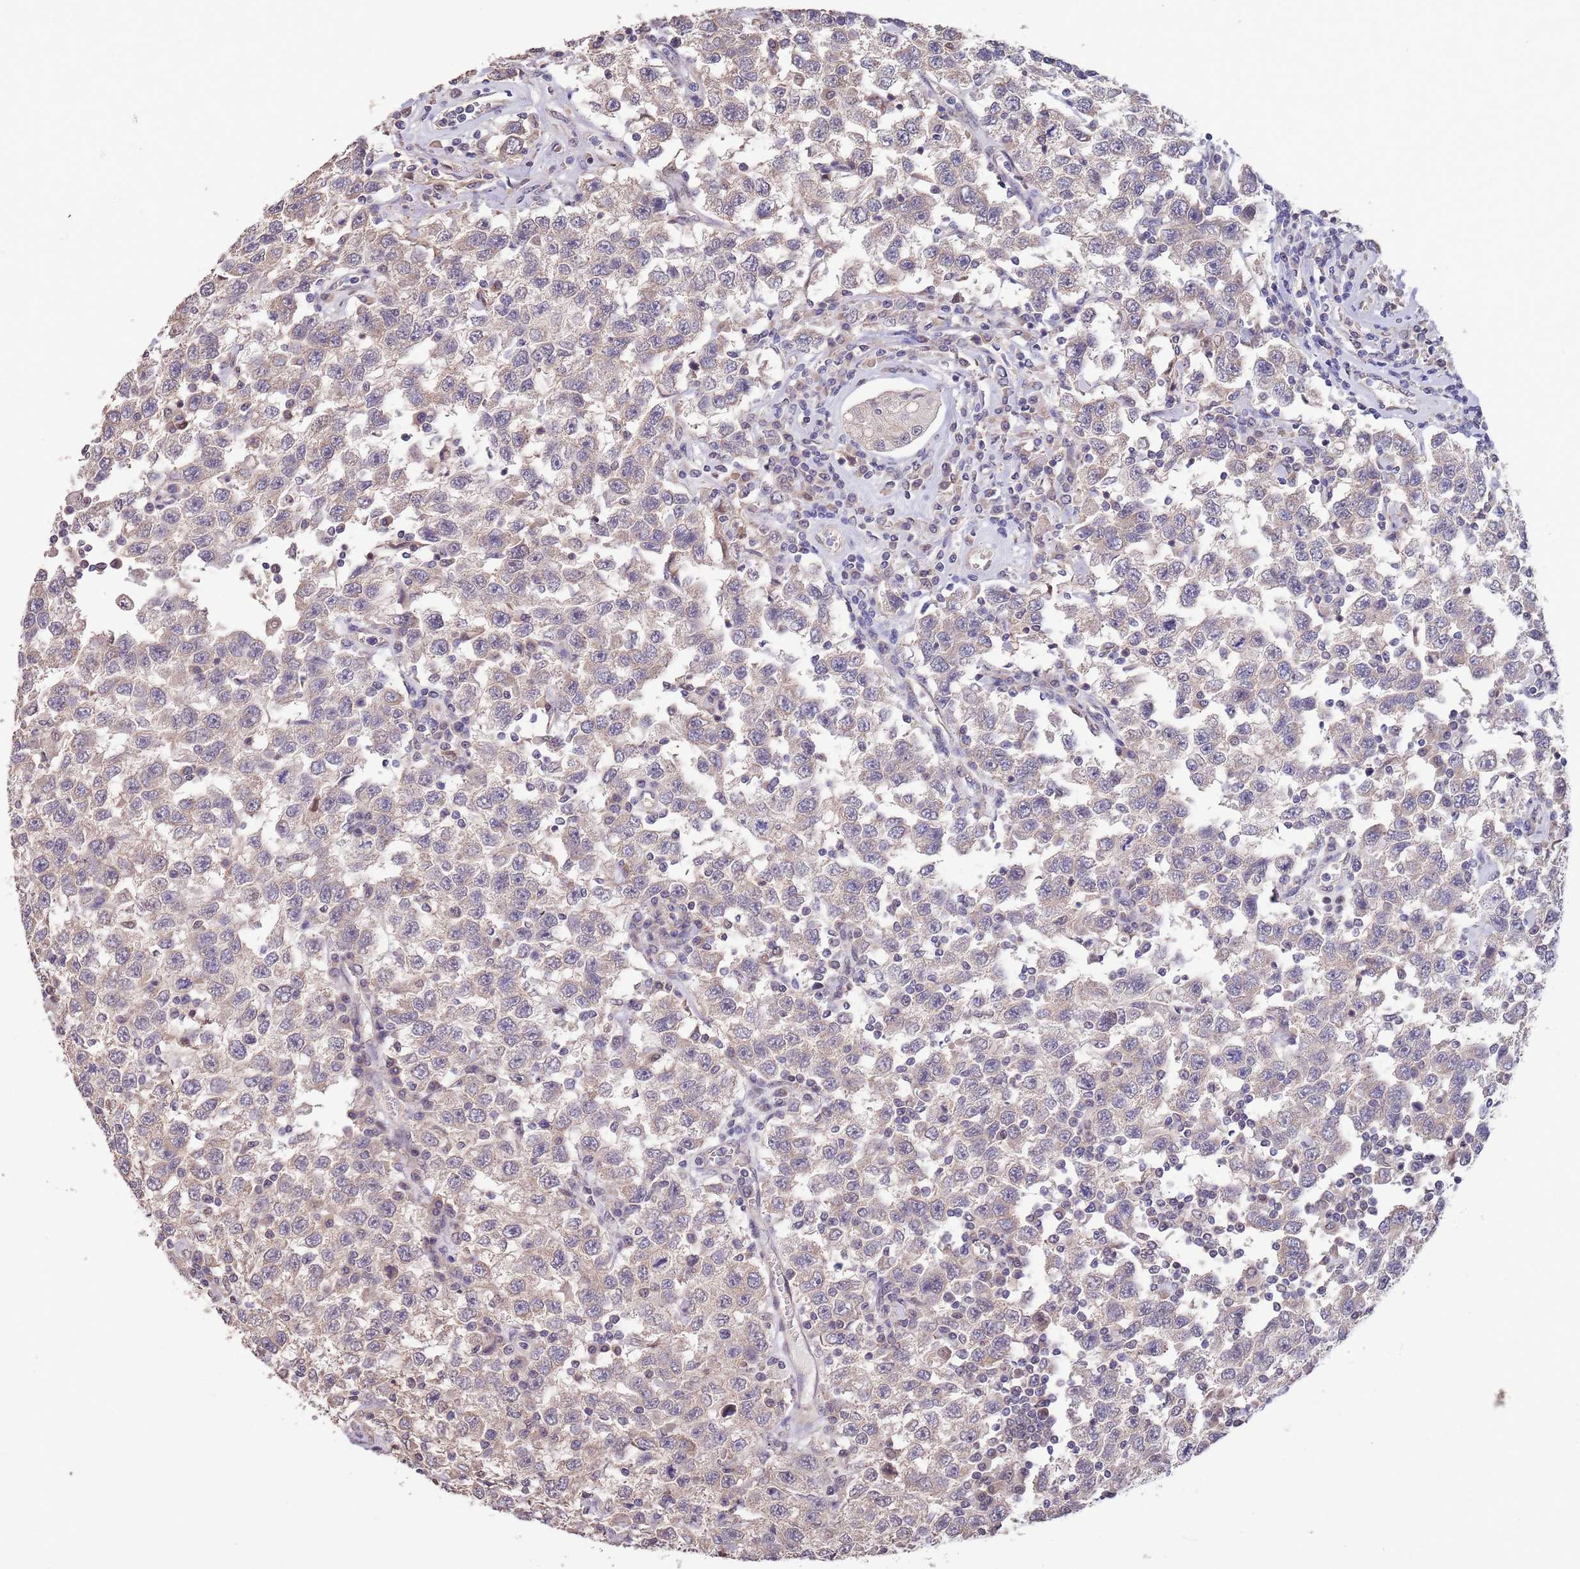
{"staining": {"intensity": "weak", "quantity": "<25%", "location": "cytoplasmic/membranous"}, "tissue": "testis cancer", "cell_type": "Tumor cells", "image_type": "cancer", "snomed": [{"axis": "morphology", "description": "Seminoma, NOS"}, {"axis": "topography", "description": "Testis"}], "caption": "This micrograph is of testis seminoma stained with IHC to label a protein in brown with the nuclei are counter-stained blue. There is no staining in tumor cells.", "gene": "MARVELD2", "patient": {"sex": "male", "age": 41}}